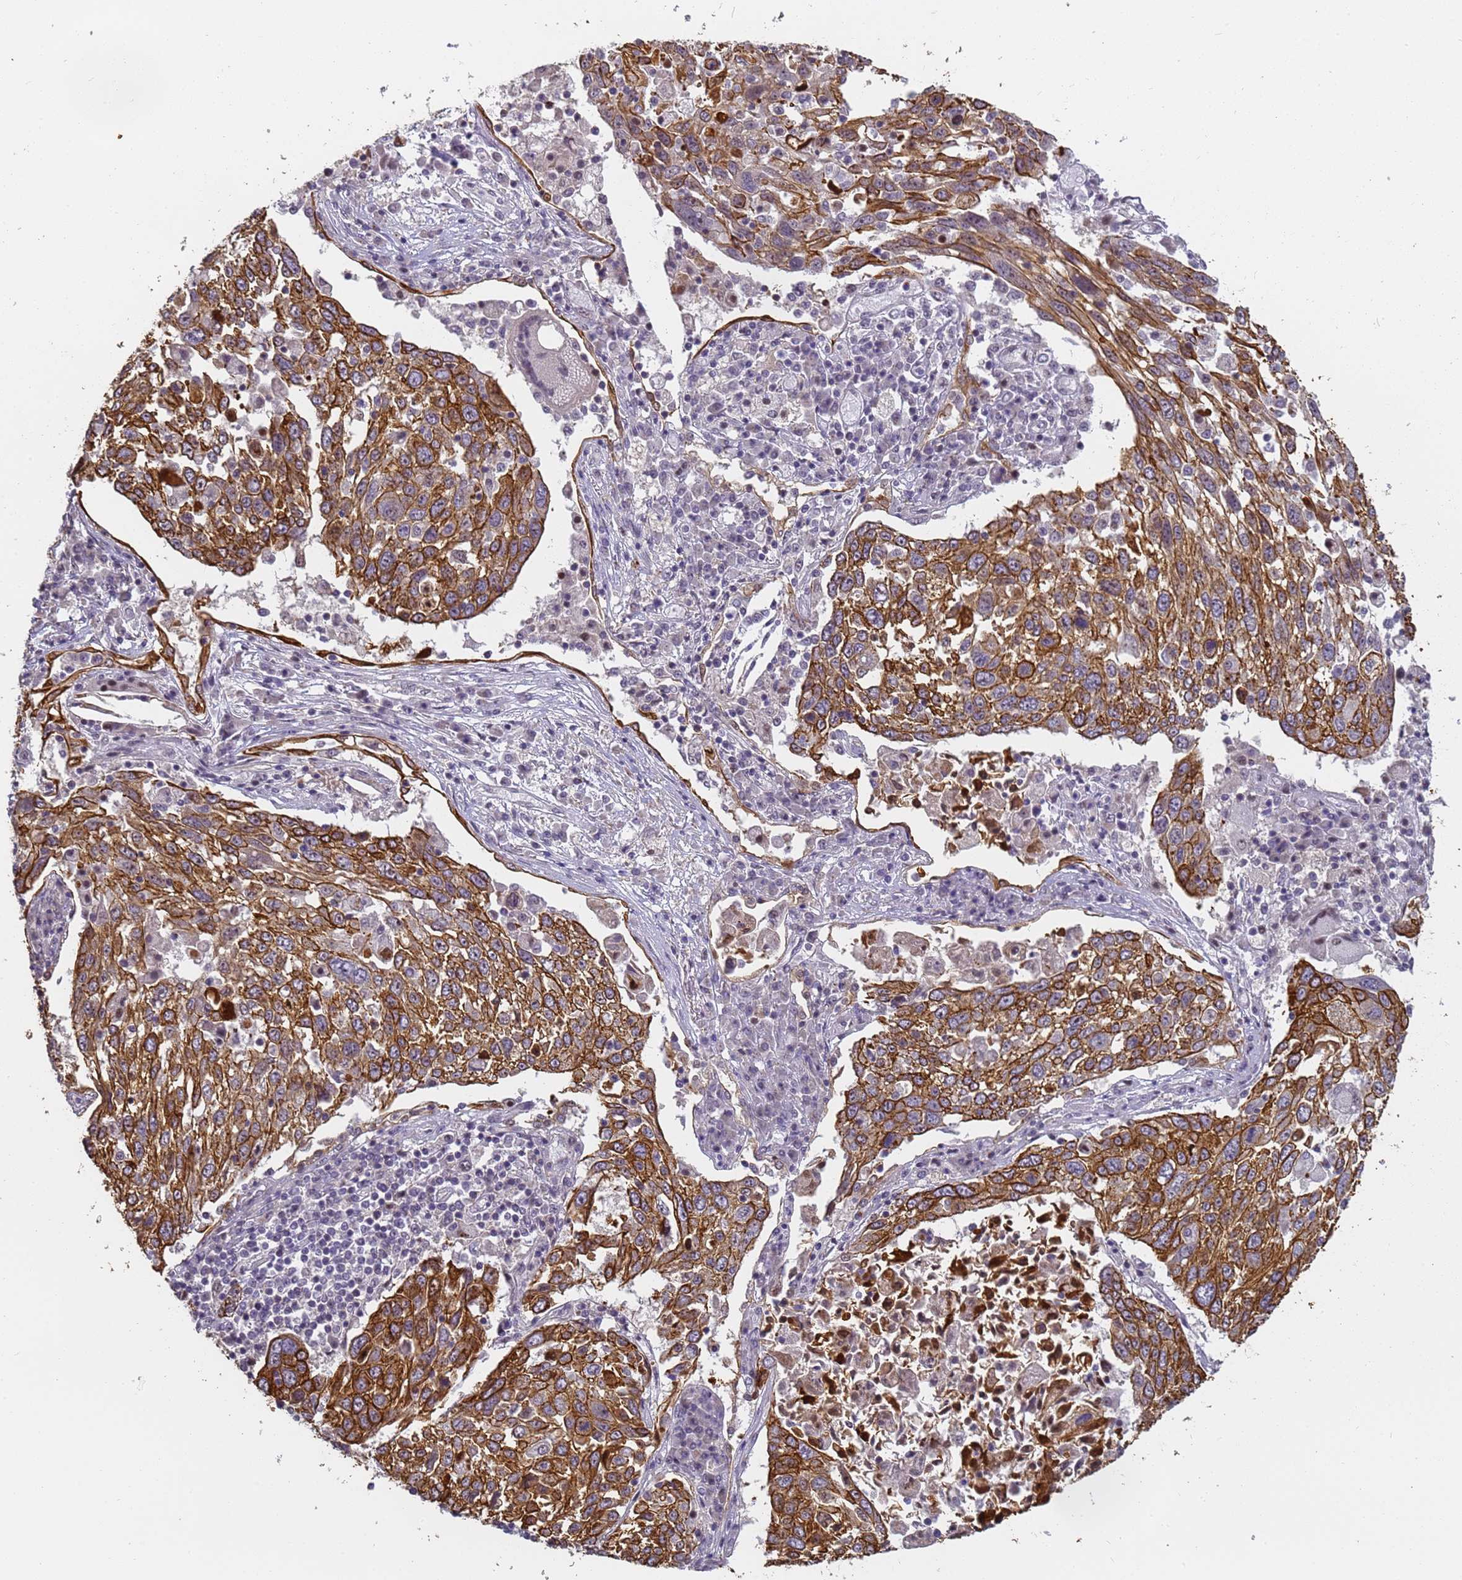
{"staining": {"intensity": "strong", "quantity": ">75%", "location": "cytoplasmic/membranous"}, "tissue": "lung cancer", "cell_type": "Tumor cells", "image_type": "cancer", "snomed": [{"axis": "morphology", "description": "Squamous cell carcinoma, NOS"}, {"axis": "topography", "description": "Lung"}], "caption": "Immunohistochemistry (DAB) staining of lung cancer displays strong cytoplasmic/membranous protein positivity in about >75% of tumor cells.", "gene": "VWA3A", "patient": {"sex": "male", "age": 65}}